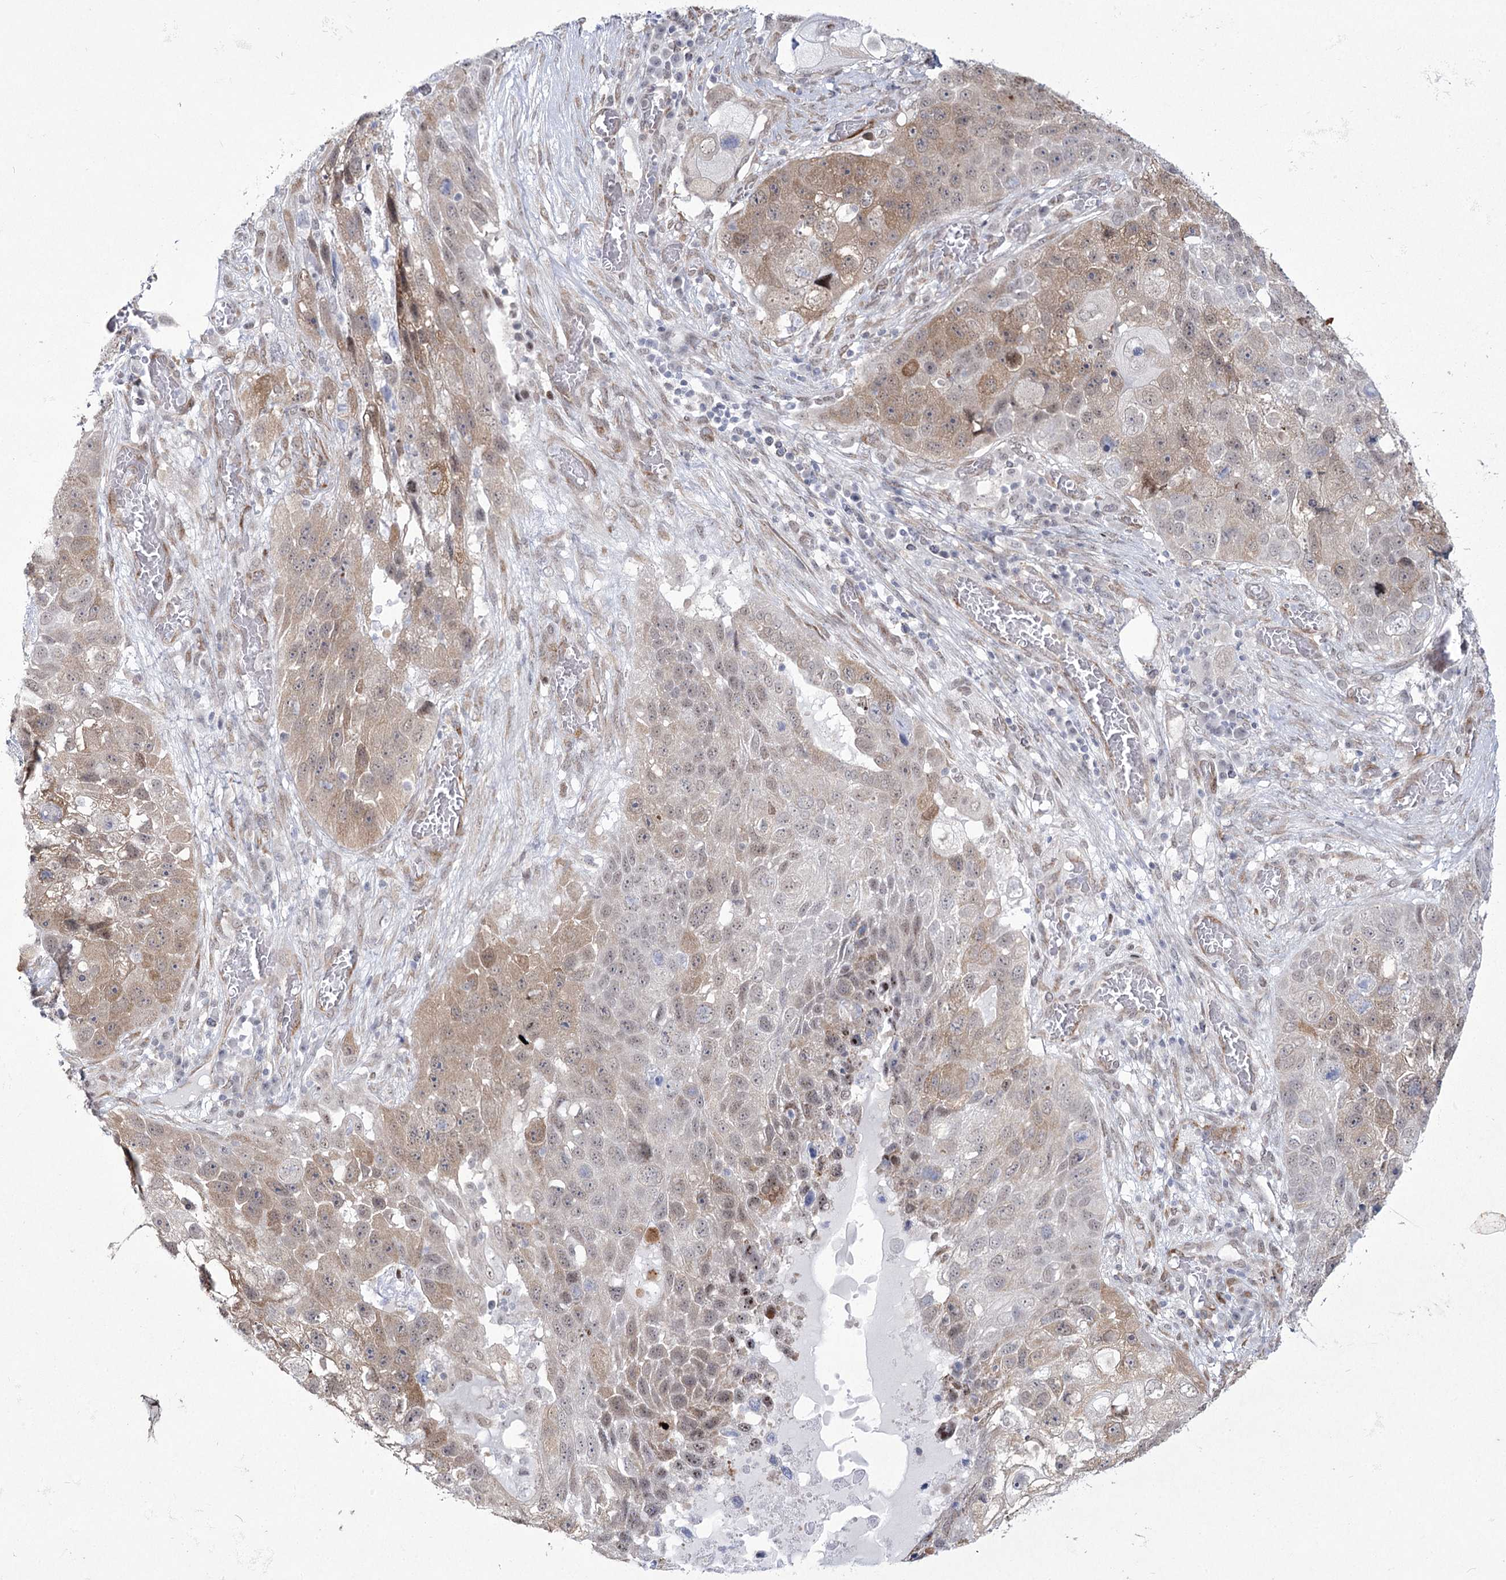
{"staining": {"intensity": "moderate", "quantity": "<25%", "location": "cytoplasmic/membranous,nuclear"}, "tissue": "lung cancer", "cell_type": "Tumor cells", "image_type": "cancer", "snomed": [{"axis": "morphology", "description": "Squamous cell carcinoma, NOS"}, {"axis": "topography", "description": "Lung"}], "caption": "Lung squamous cell carcinoma stained with immunohistochemistry (IHC) exhibits moderate cytoplasmic/membranous and nuclear staining in approximately <25% of tumor cells. Nuclei are stained in blue.", "gene": "YBX3", "patient": {"sex": "male", "age": 61}}